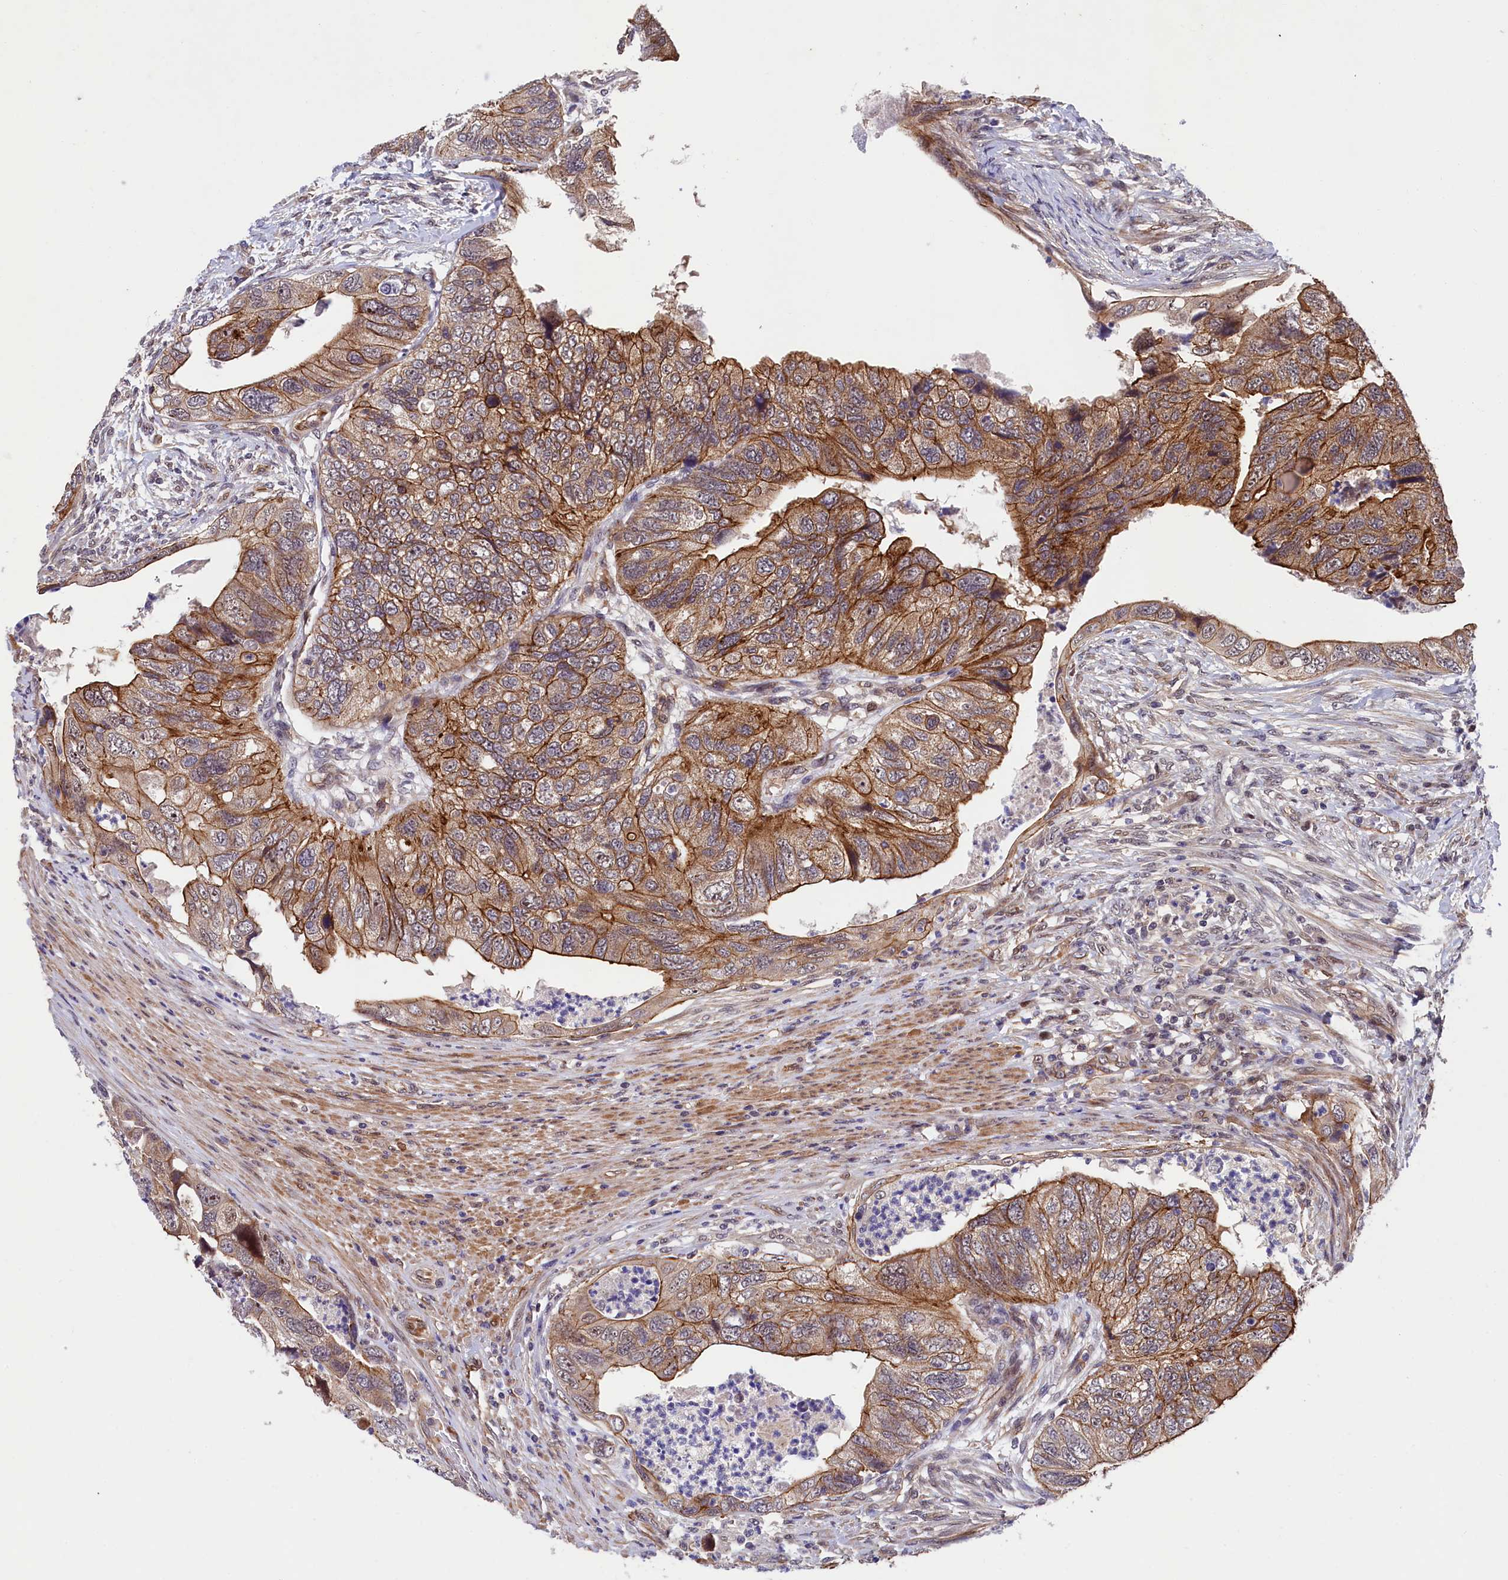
{"staining": {"intensity": "moderate", "quantity": ">75%", "location": "cytoplasmic/membranous"}, "tissue": "colorectal cancer", "cell_type": "Tumor cells", "image_type": "cancer", "snomed": [{"axis": "morphology", "description": "Adenocarcinoma, NOS"}, {"axis": "topography", "description": "Rectum"}], "caption": "Tumor cells demonstrate moderate cytoplasmic/membranous staining in approximately >75% of cells in colorectal cancer (adenocarcinoma). The staining was performed using DAB (3,3'-diaminobenzidine), with brown indicating positive protein expression. Nuclei are stained blue with hematoxylin.", "gene": "ARL14EP", "patient": {"sex": "male", "age": 63}}